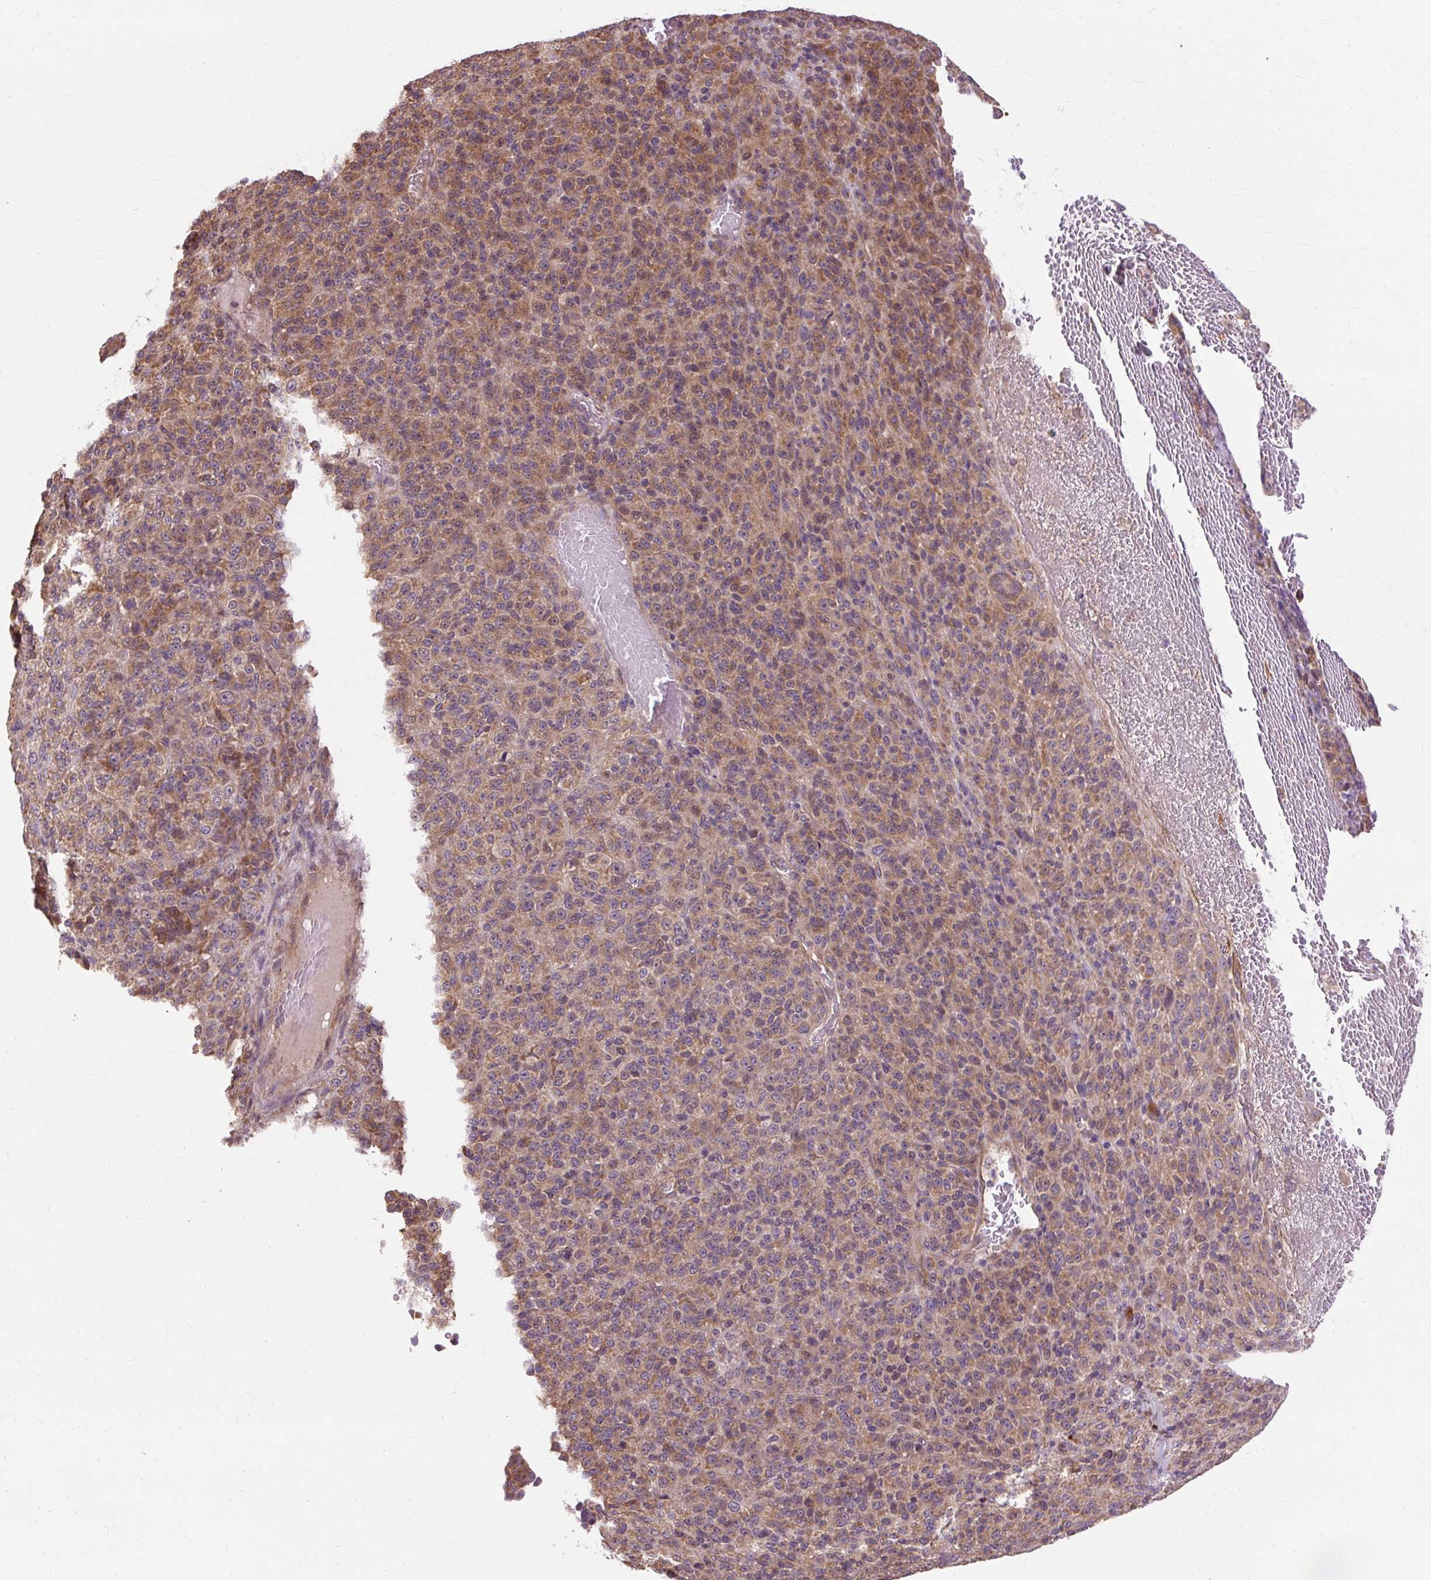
{"staining": {"intensity": "moderate", "quantity": ">75%", "location": "cytoplasmic/membranous"}, "tissue": "melanoma", "cell_type": "Tumor cells", "image_type": "cancer", "snomed": [{"axis": "morphology", "description": "Malignant melanoma, Metastatic site"}, {"axis": "topography", "description": "Brain"}], "caption": "There is medium levels of moderate cytoplasmic/membranous expression in tumor cells of melanoma, as demonstrated by immunohistochemical staining (brown color).", "gene": "FLRT1", "patient": {"sex": "female", "age": 56}}